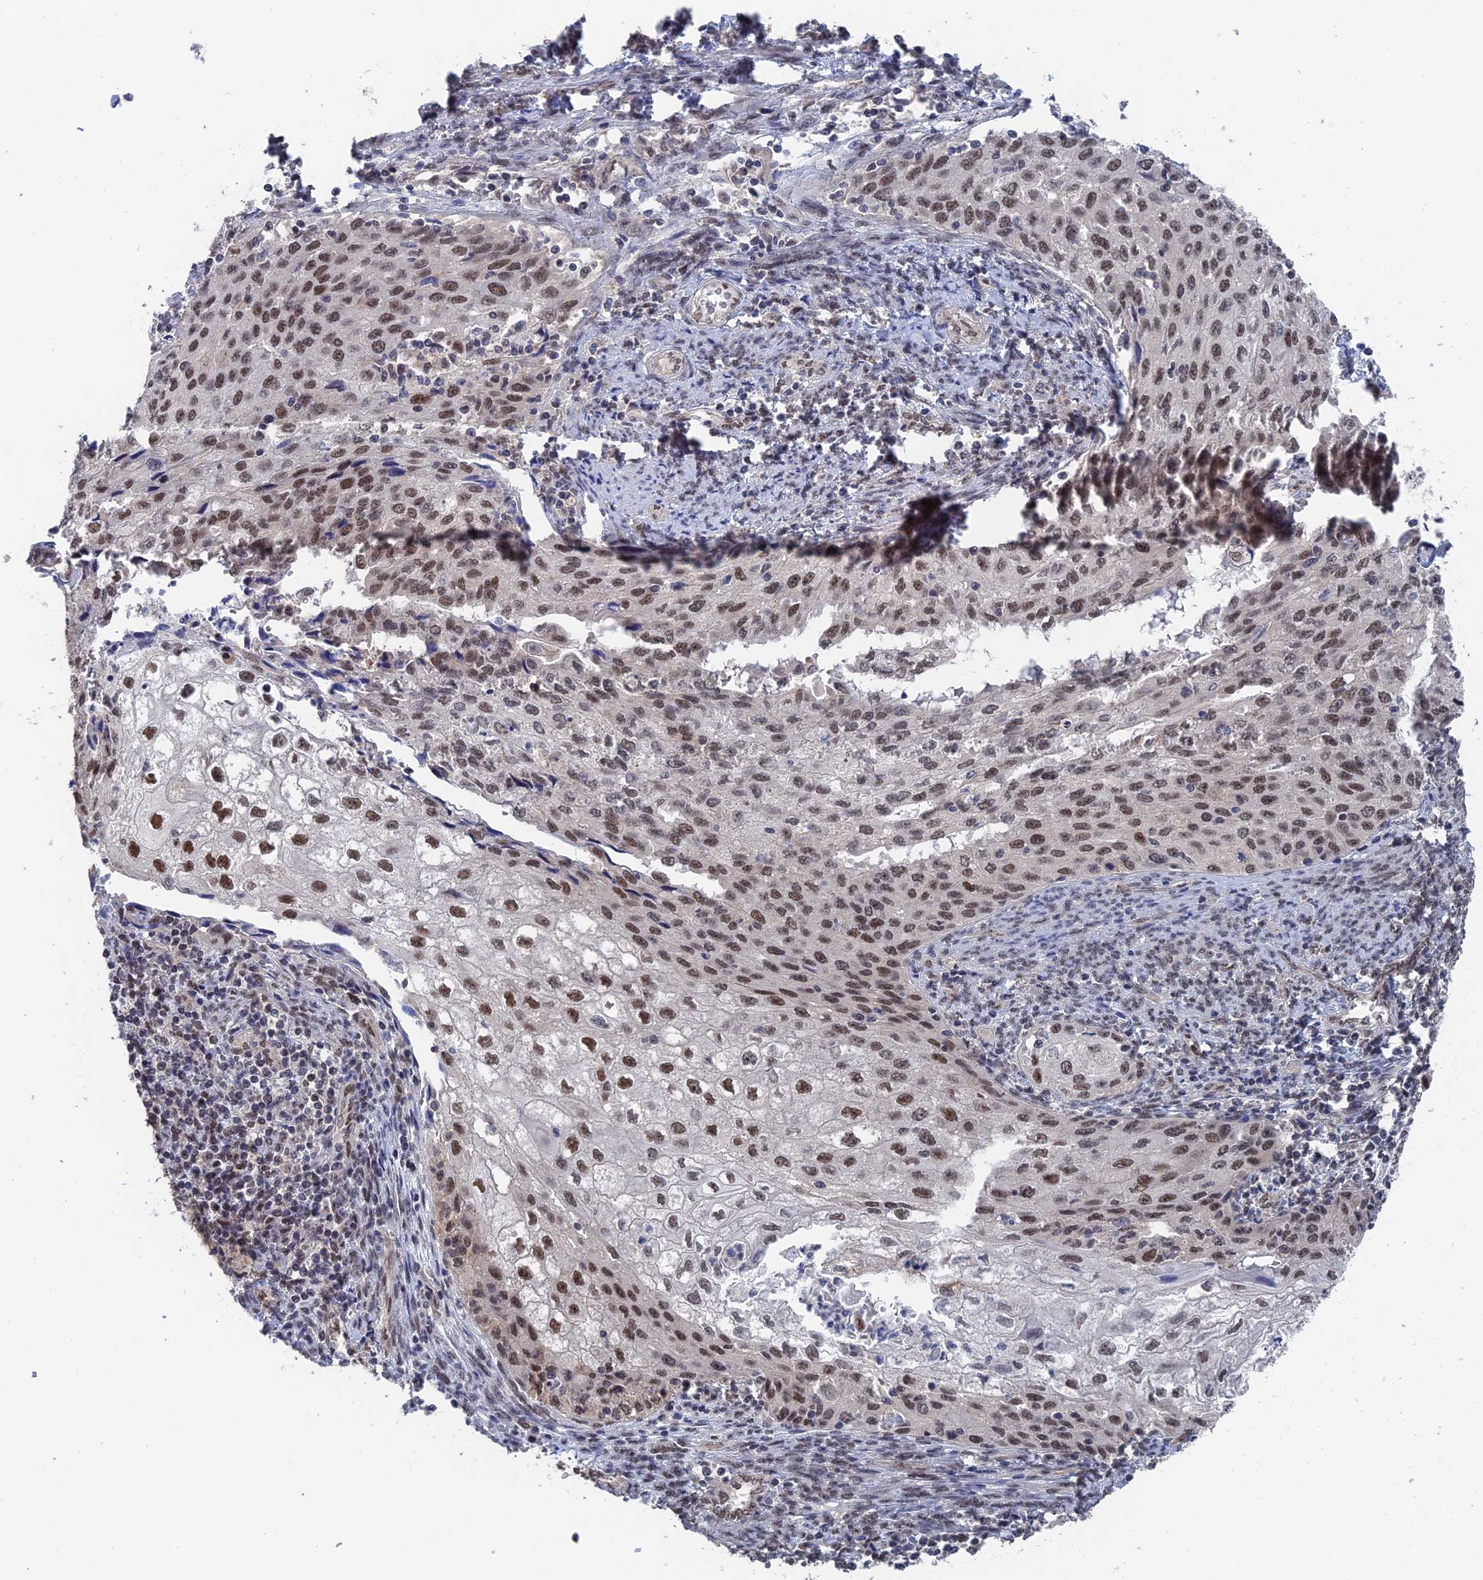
{"staining": {"intensity": "moderate", "quantity": ">75%", "location": "nuclear"}, "tissue": "cervical cancer", "cell_type": "Tumor cells", "image_type": "cancer", "snomed": [{"axis": "morphology", "description": "Squamous cell carcinoma, NOS"}, {"axis": "topography", "description": "Cervix"}], "caption": "Protein analysis of cervical cancer (squamous cell carcinoma) tissue exhibits moderate nuclear staining in about >75% of tumor cells.", "gene": "TSSC4", "patient": {"sex": "female", "age": 67}}